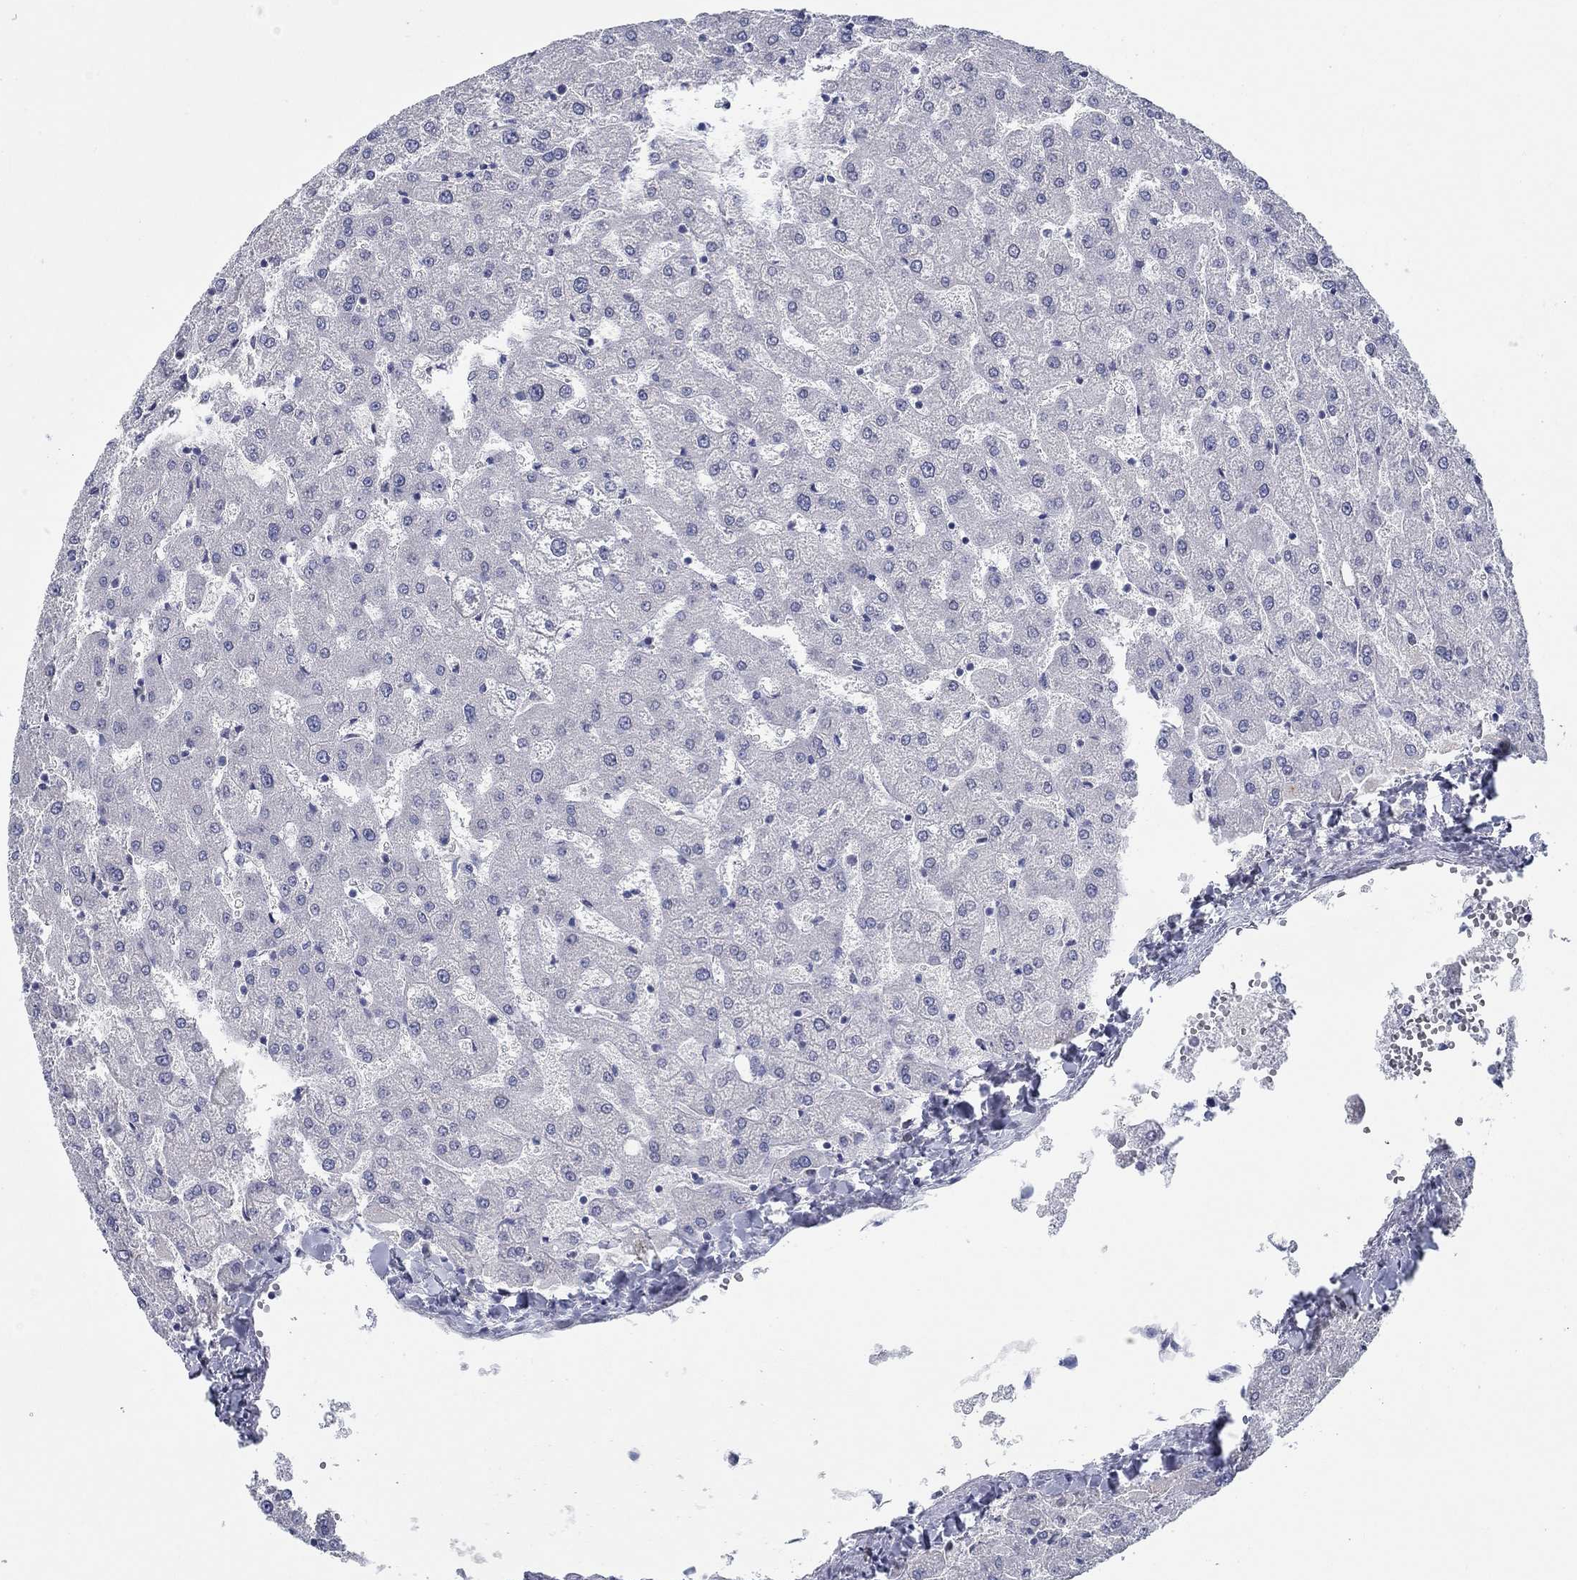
{"staining": {"intensity": "negative", "quantity": "none", "location": "none"}, "tissue": "liver", "cell_type": "Cholangiocytes", "image_type": "normal", "snomed": [{"axis": "morphology", "description": "Normal tissue, NOS"}, {"axis": "topography", "description": "Liver"}], "caption": "Immunohistochemical staining of benign liver displays no significant expression in cholangiocytes. The staining is performed using DAB brown chromogen with nuclei counter-stained in using hematoxylin.", "gene": "NUP155", "patient": {"sex": "female", "age": 50}}